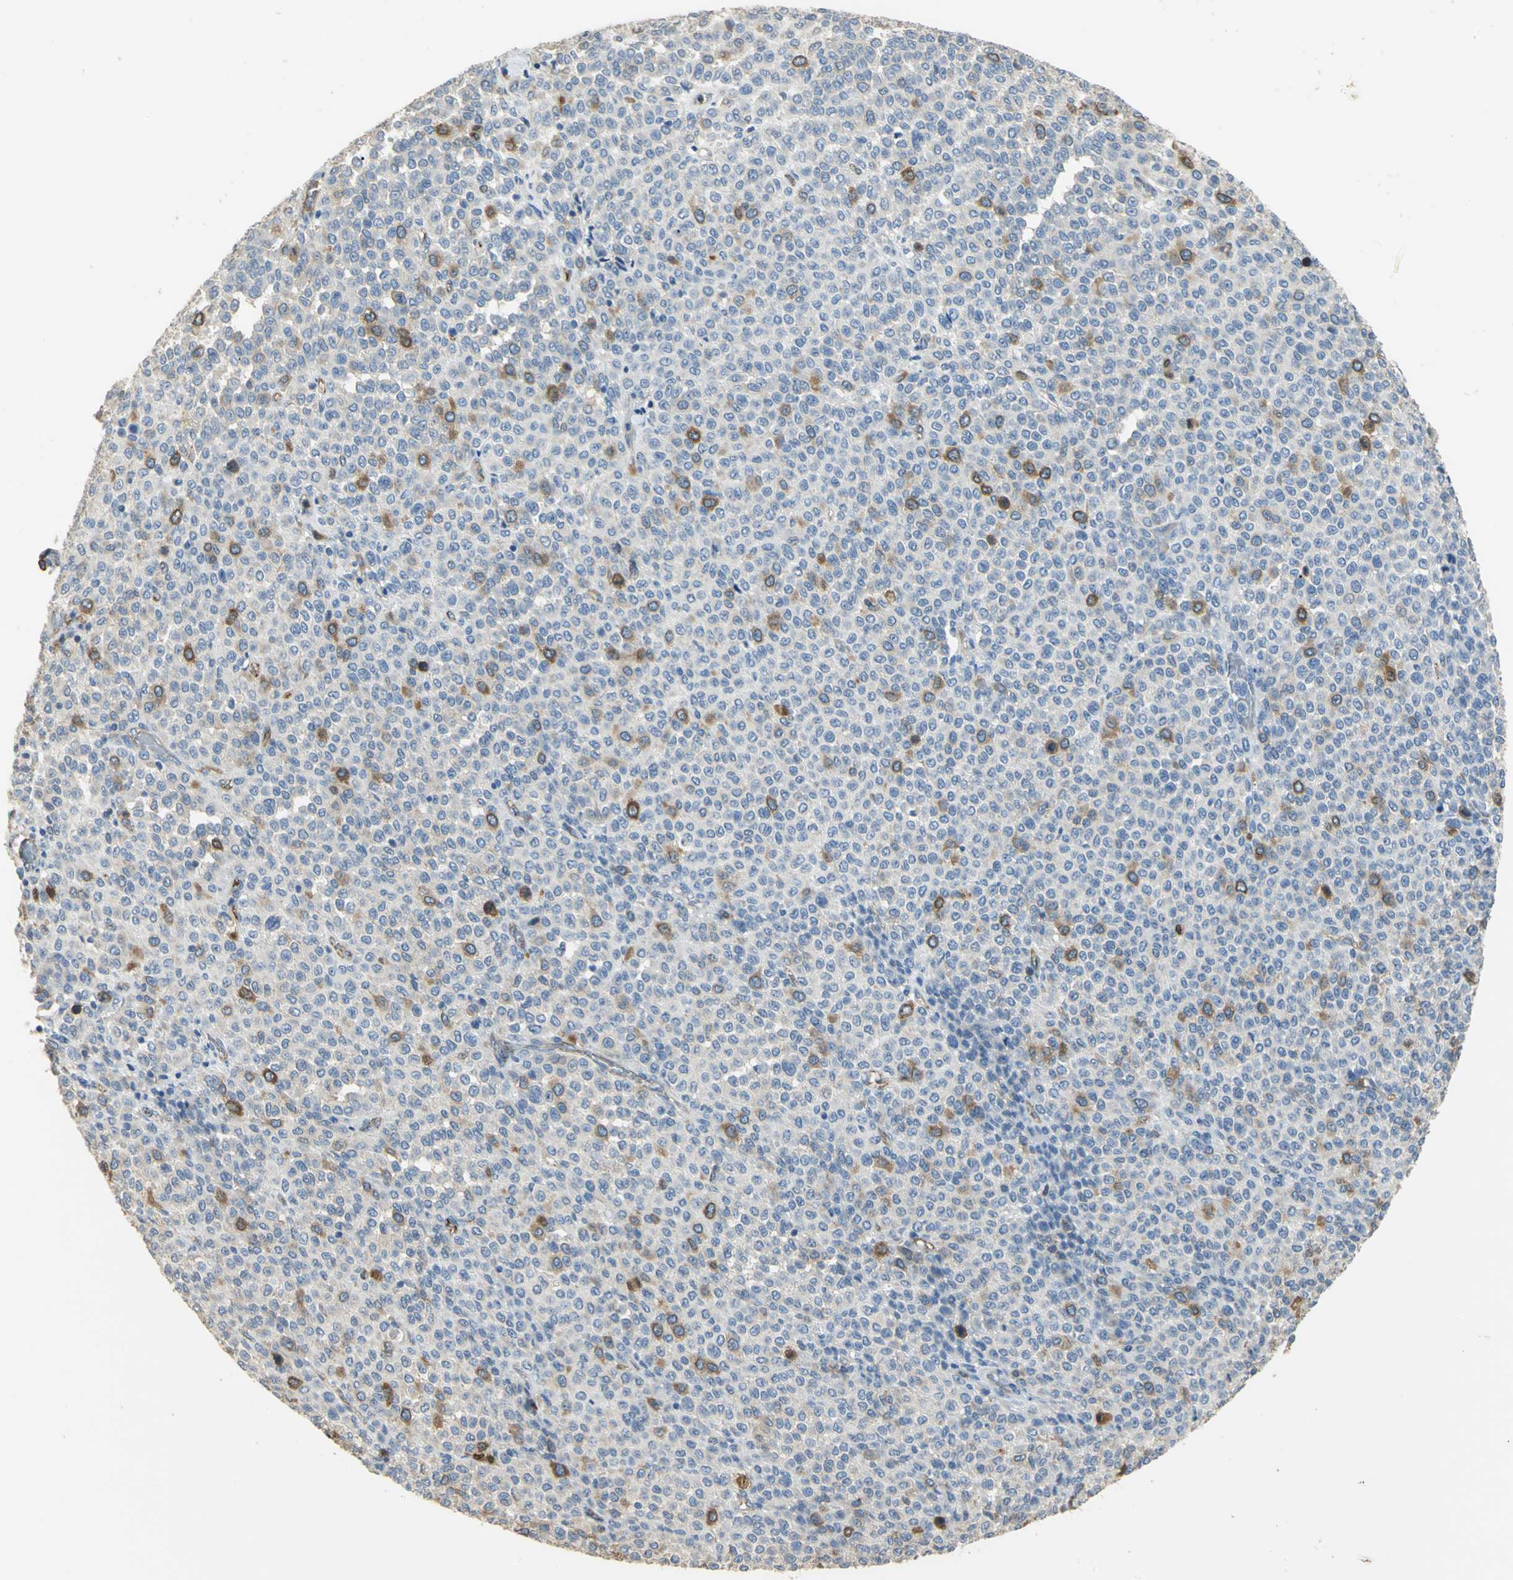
{"staining": {"intensity": "strong", "quantity": "<25%", "location": "cytoplasmic/membranous"}, "tissue": "melanoma", "cell_type": "Tumor cells", "image_type": "cancer", "snomed": [{"axis": "morphology", "description": "Malignant melanoma, Metastatic site"}, {"axis": "topography", "description": "Pancreas"}], "caption": "Immunohistochemical staining of human malignant melanoma (metastatic site) reveals medium levels of strong cytoplasmic/membranous protein expression in approximately <25% of tumor cells. (DAB IHC, brown staining for protein, blue staining for nuclei).", "gene": "DLGAP5", "patient": {"sex": "female", "age": 30}}